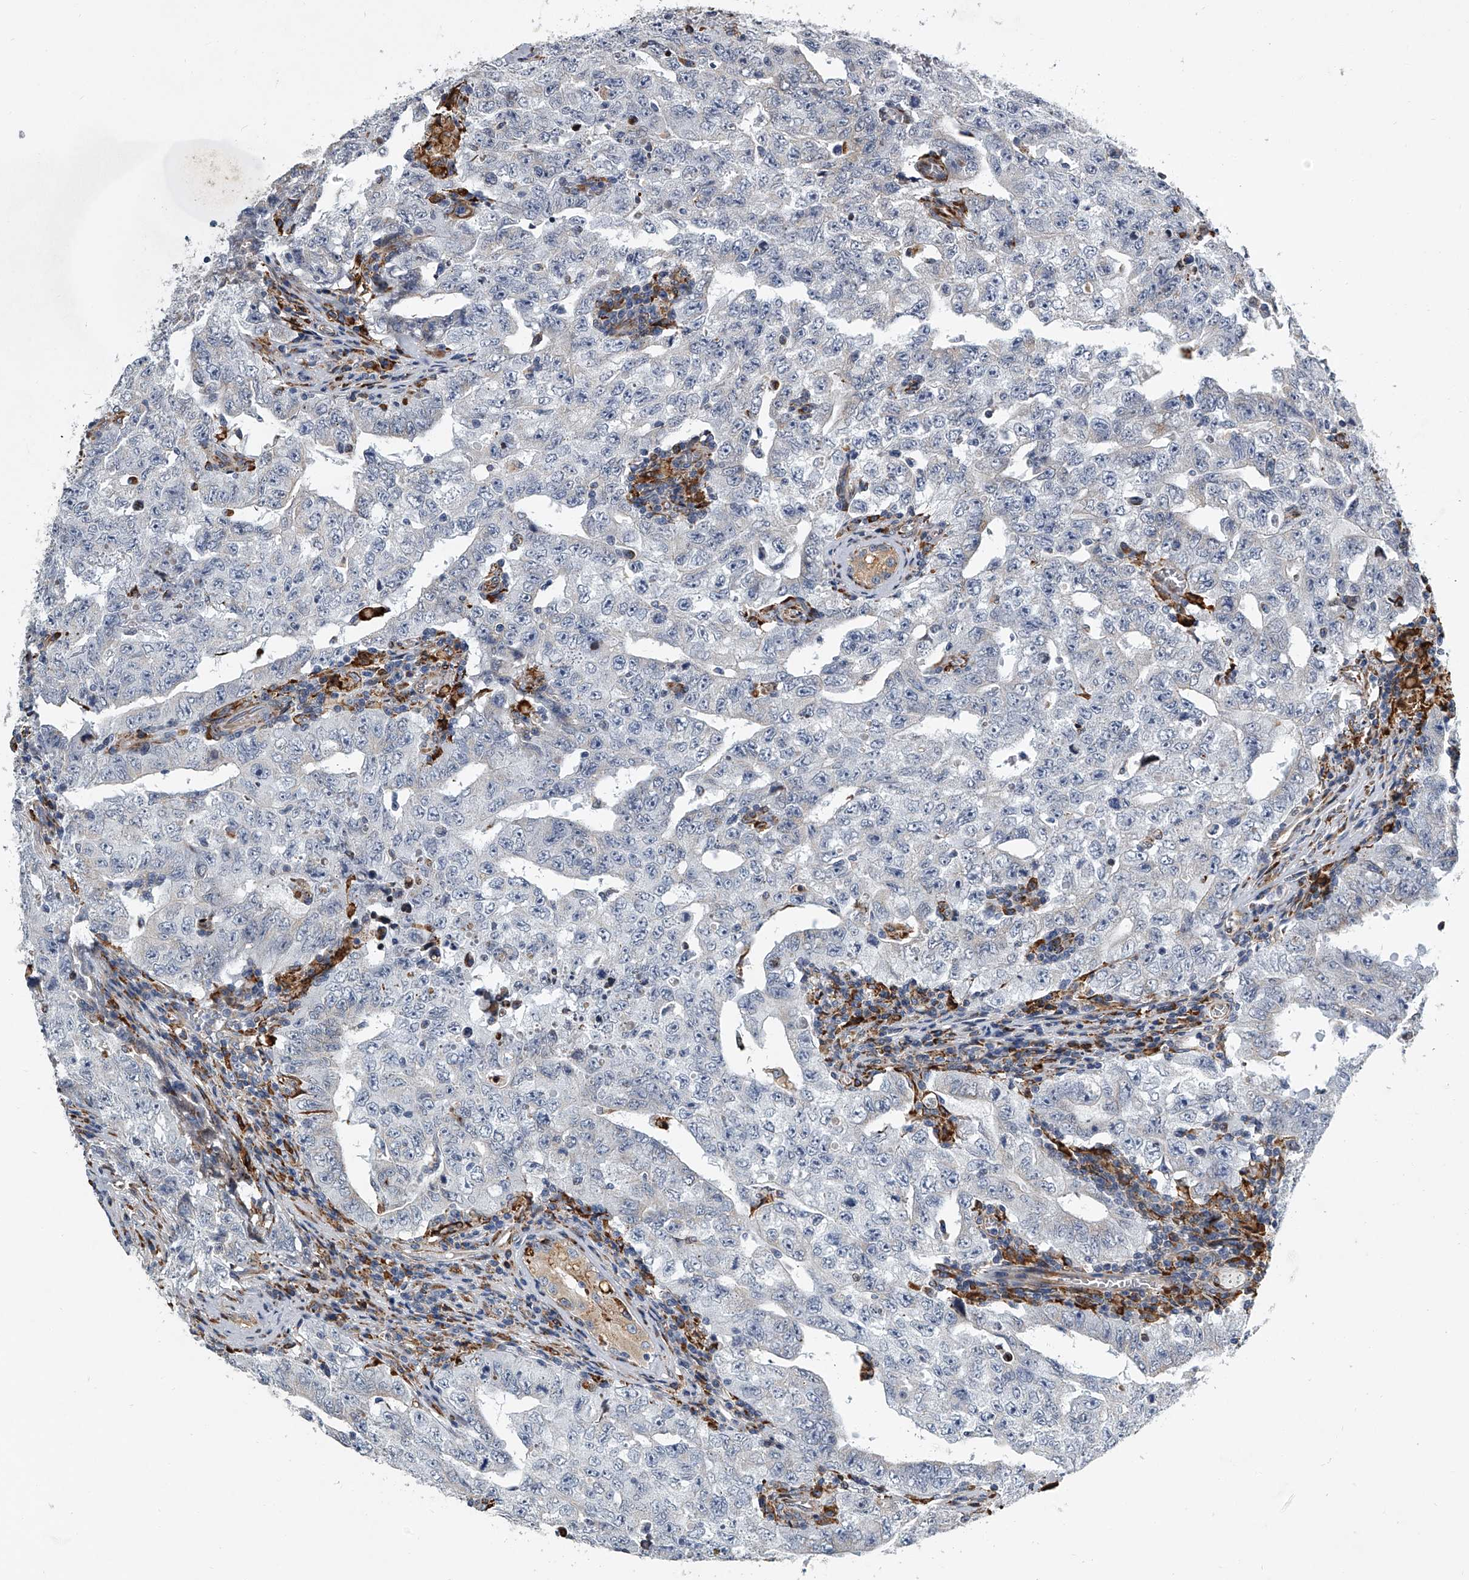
{"staining": {"intensity": "negative", "quantity": "none", "location": "none"}, "tissue": "testis cancer", "cell_type": "Tumor cells", "image_type": "cancer", "snomed": [{"axis": "morphology", "description": "Carcinoma, Embryonal, NOS"}, {"axis": "topography", "description": "Testis"}], "caption": "Photomicrograph shows no significant protein positivity in tumor cells of testis cancer.", "gene": "TMEM63C", "patient": {"sex": "male", "age": 26}}